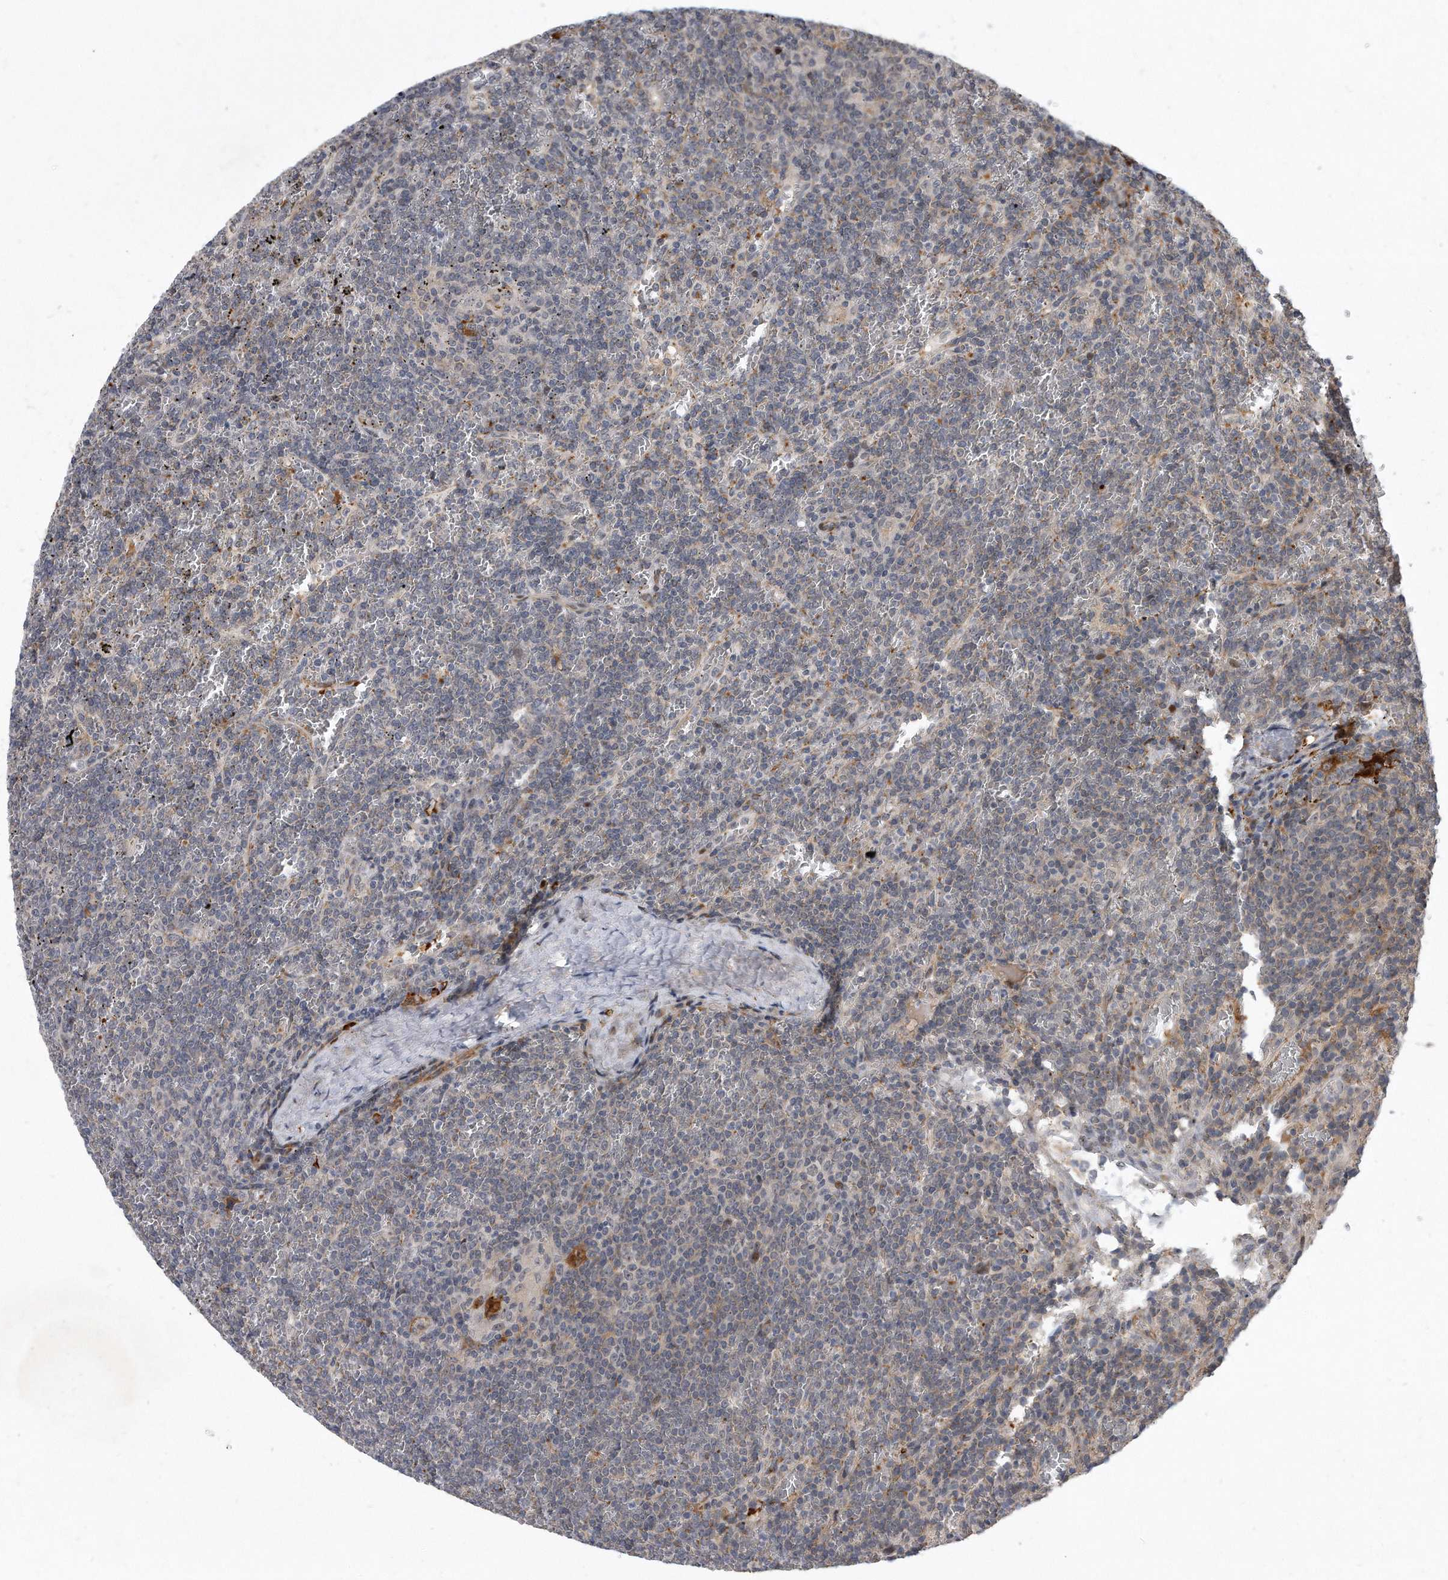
{"staining": {"intensity": "negative", "quantity": "none", "location": "none"}, "tissue": "lymphoma", "cell_type": "Tumor cells", "image_type": "cancer", "snomed": [{"axis": "morphology", "description": "Malignant lymphoma, non-Hodgkin's type, Low grade"}, {"axis": "topography", "description": "Spleen"}], "caption": "Immunohistochemistry (IHC) of lymphoma exhibits no staining in tumor cells.", "gene": "PGBD2", "patient": {"sex": "female", "age": 19}}